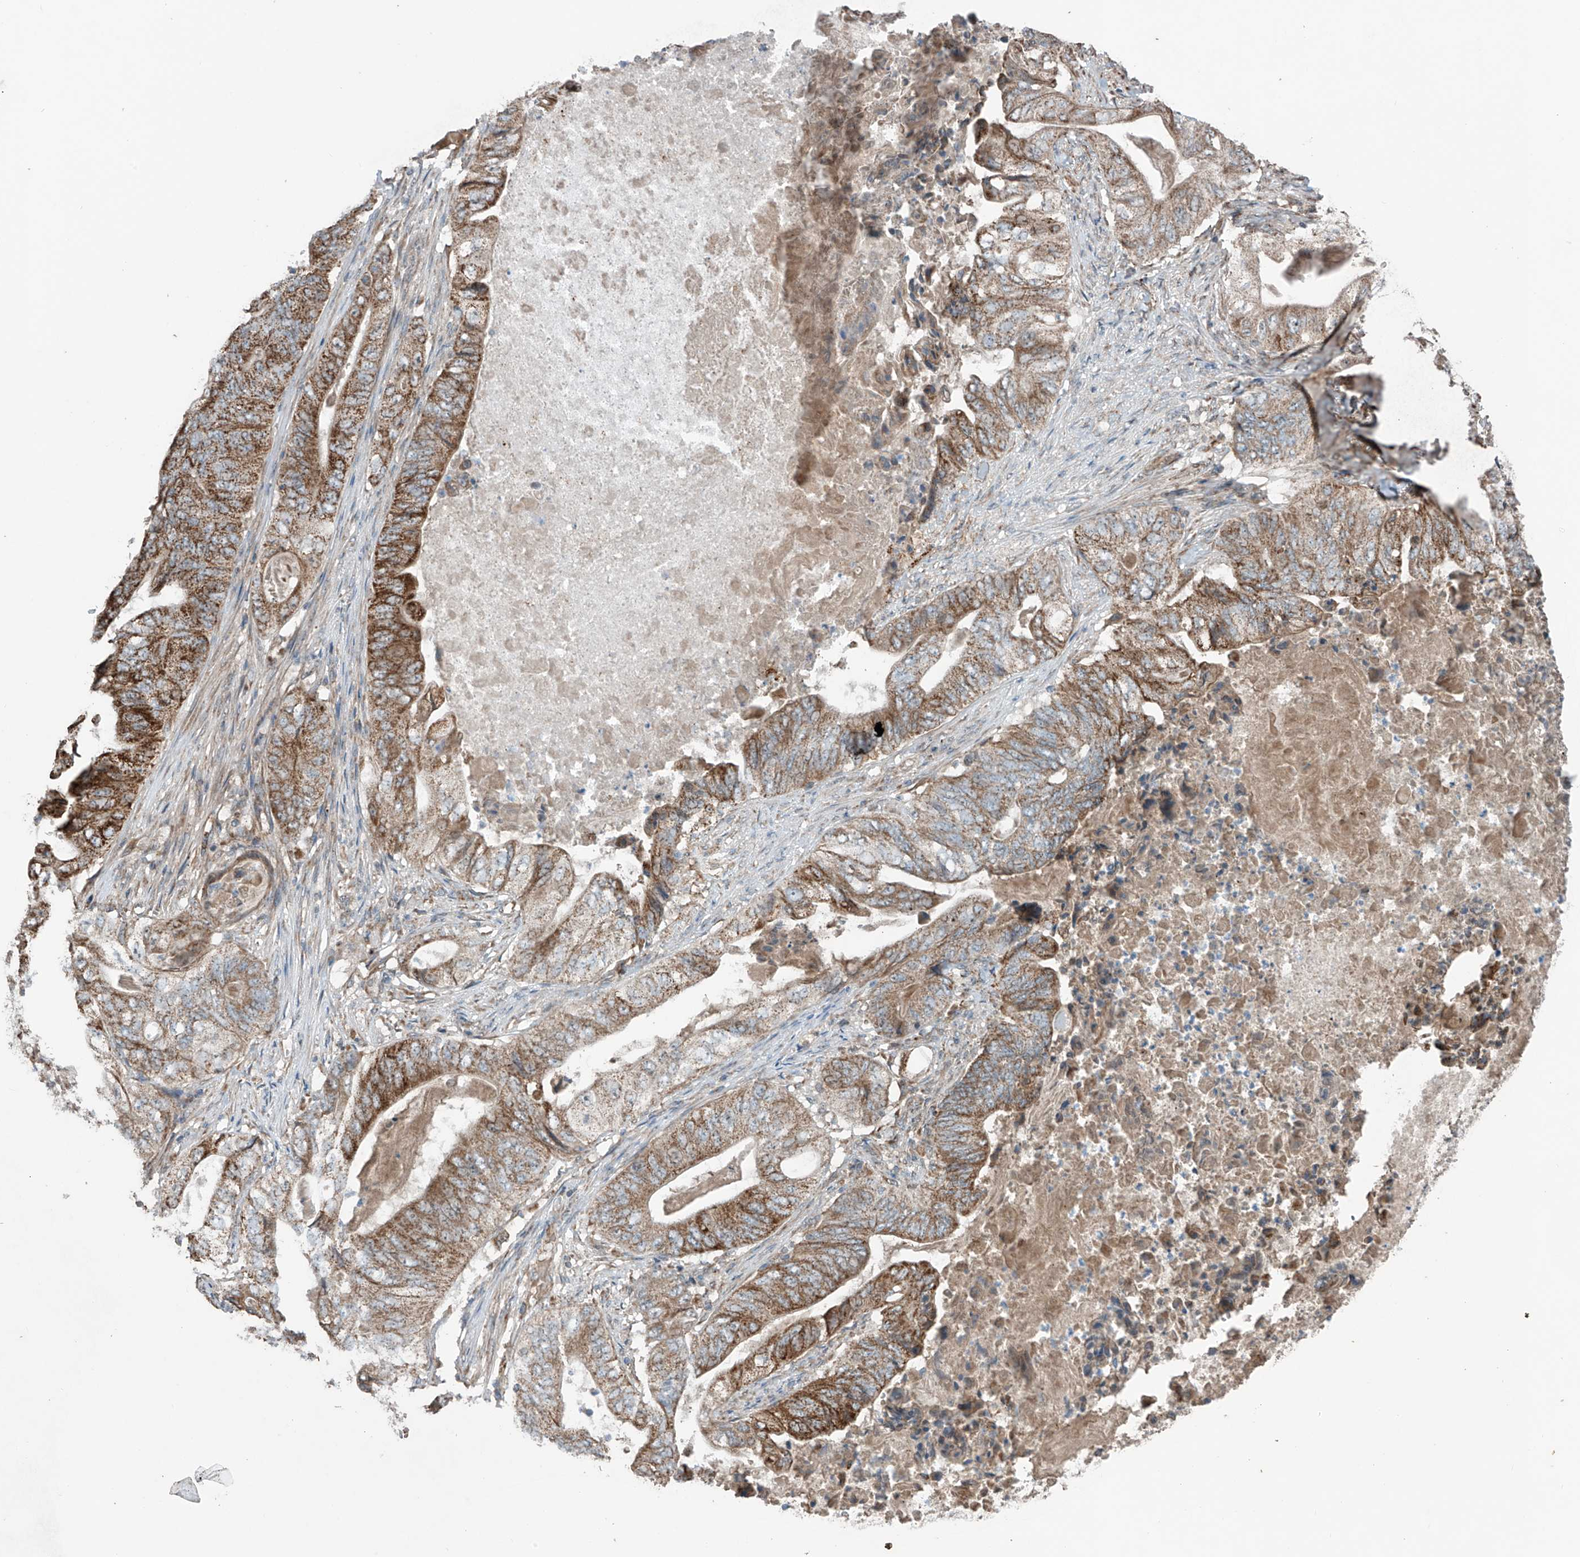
{"staining": {"intensity": "strong", "quantity": "25%-75%", "location": "cytoplasmic/membranous"}, "tissue": "stomach cancer", "cell_type": "Tumor cells", "image_type": "cancer", "snomed": [{"axis": "morphology", "description": "Adenocarcinoma, NOS"}, {"axis": "topography", "description": "Stomach"}], "caption": "Protein expression by immunohistochemistry (IHC) shows strong cytoplasmic/membranous expression in about 25%-75% of tumor cells in stomach cancer (adenocarcinoma). (DAB (3,3'-diaminobenzidine) = brown stain, brightfield microscopy at high magnification).", "gene": "SAMD3", "patient": {"sex": "female", "age": 73}}